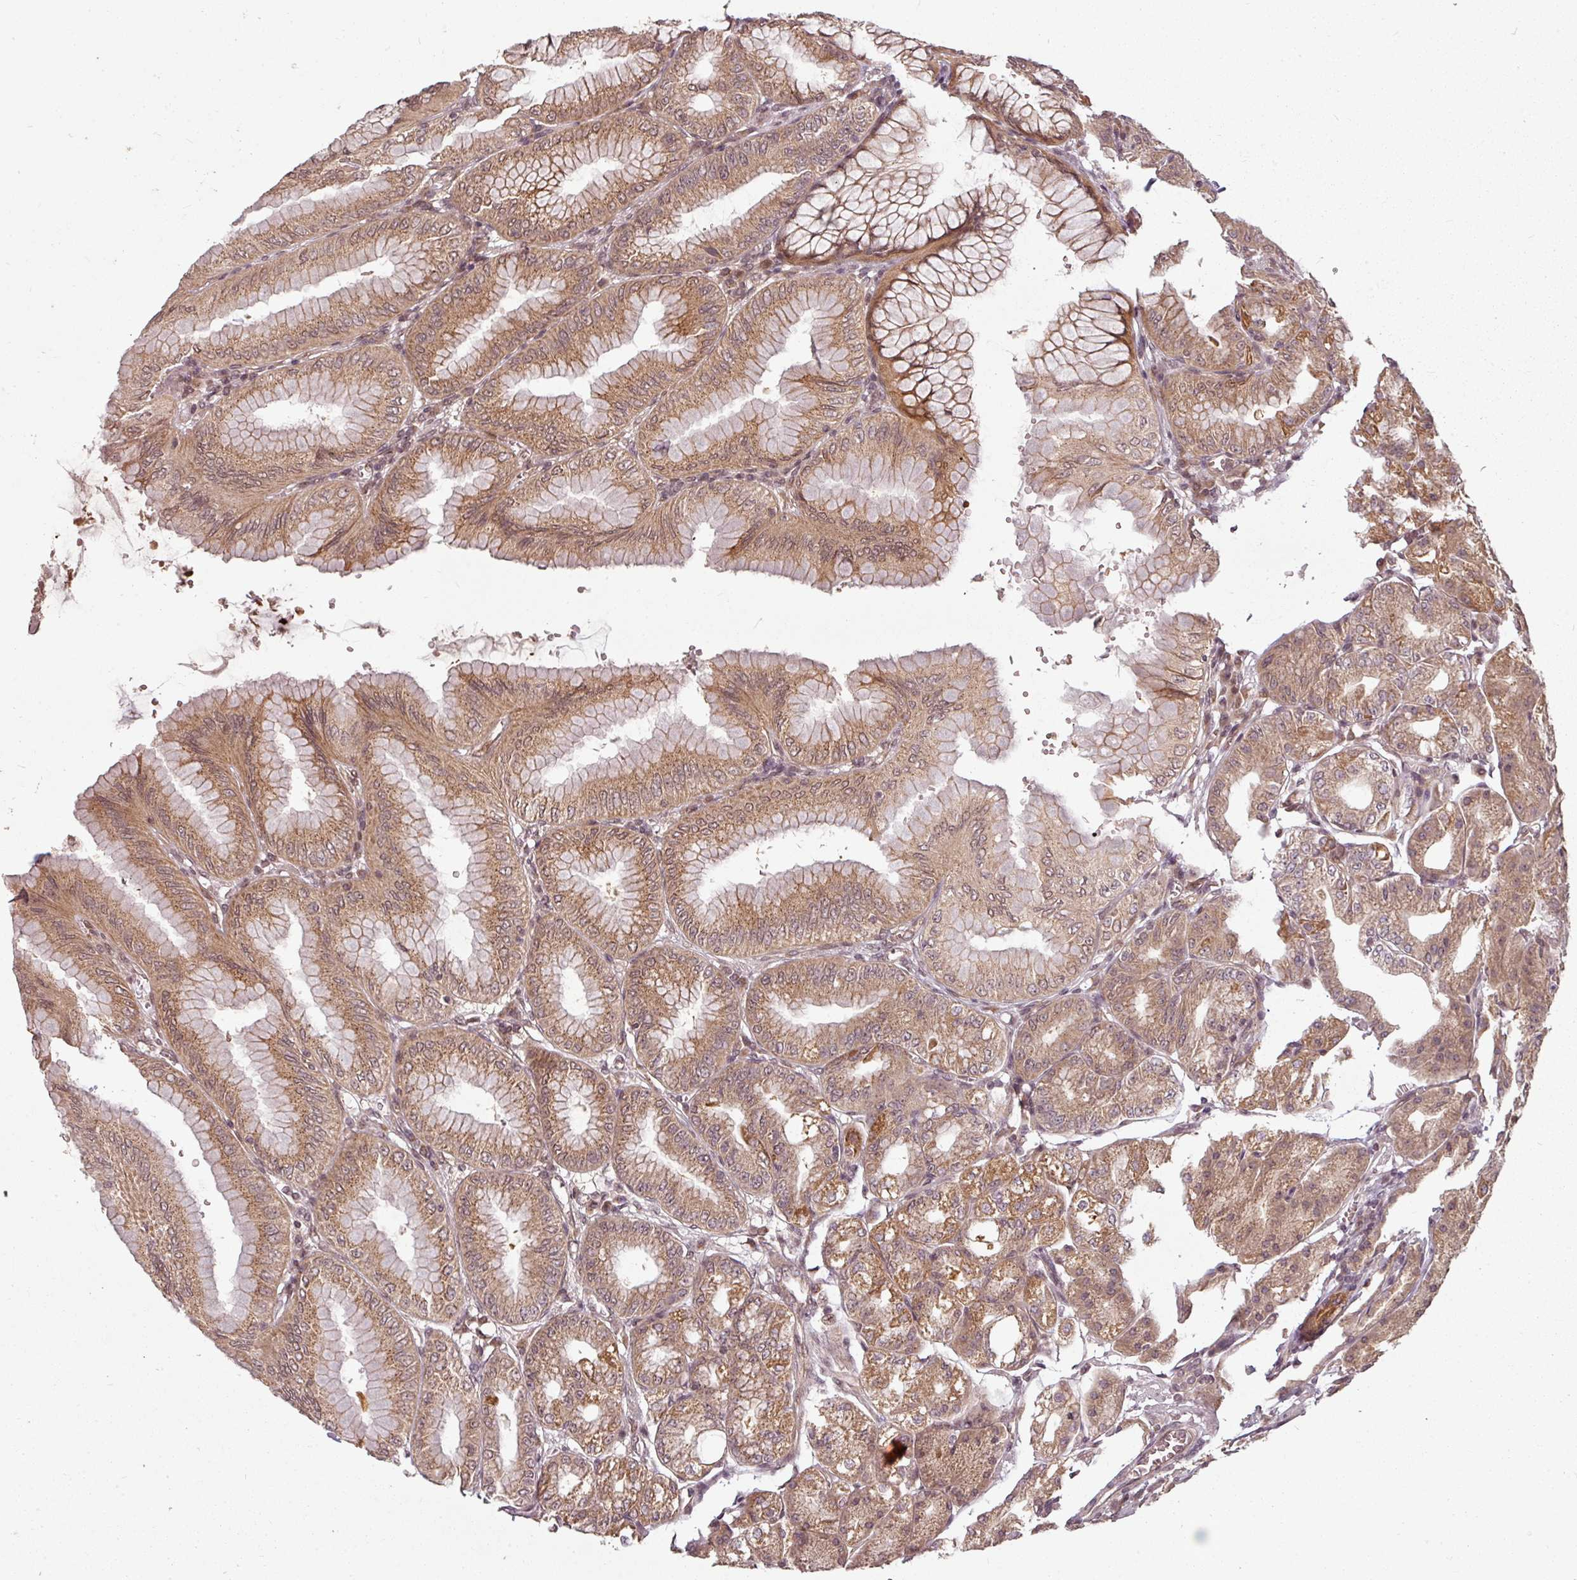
{"staining": {"intensity": "moderate", "quantity": ">75%", "location": "cytoplasmic/membranous"}, "tissue": "stomach", "cell_type": "Glandular cells", "image_type": "normal", "snomed": [{"axis": "morphology", "description": "Normal tissue, NOS"}, {"axis": "topography", "description": "Stomach, lower"}], "caption": "Immunohistochemical staining of benign stomach exhibits medium levels of moderate cytoplasmic/membranous positivity in approximately >75% of glandular cells. The staining was performed using DAB to visualize the protein expression in brown, while the nuclei were stained in blue with hematoxylin (Magnification: 20x).", "gene": "CLIC1", "patient": {"sex": "male", "age": 71}}